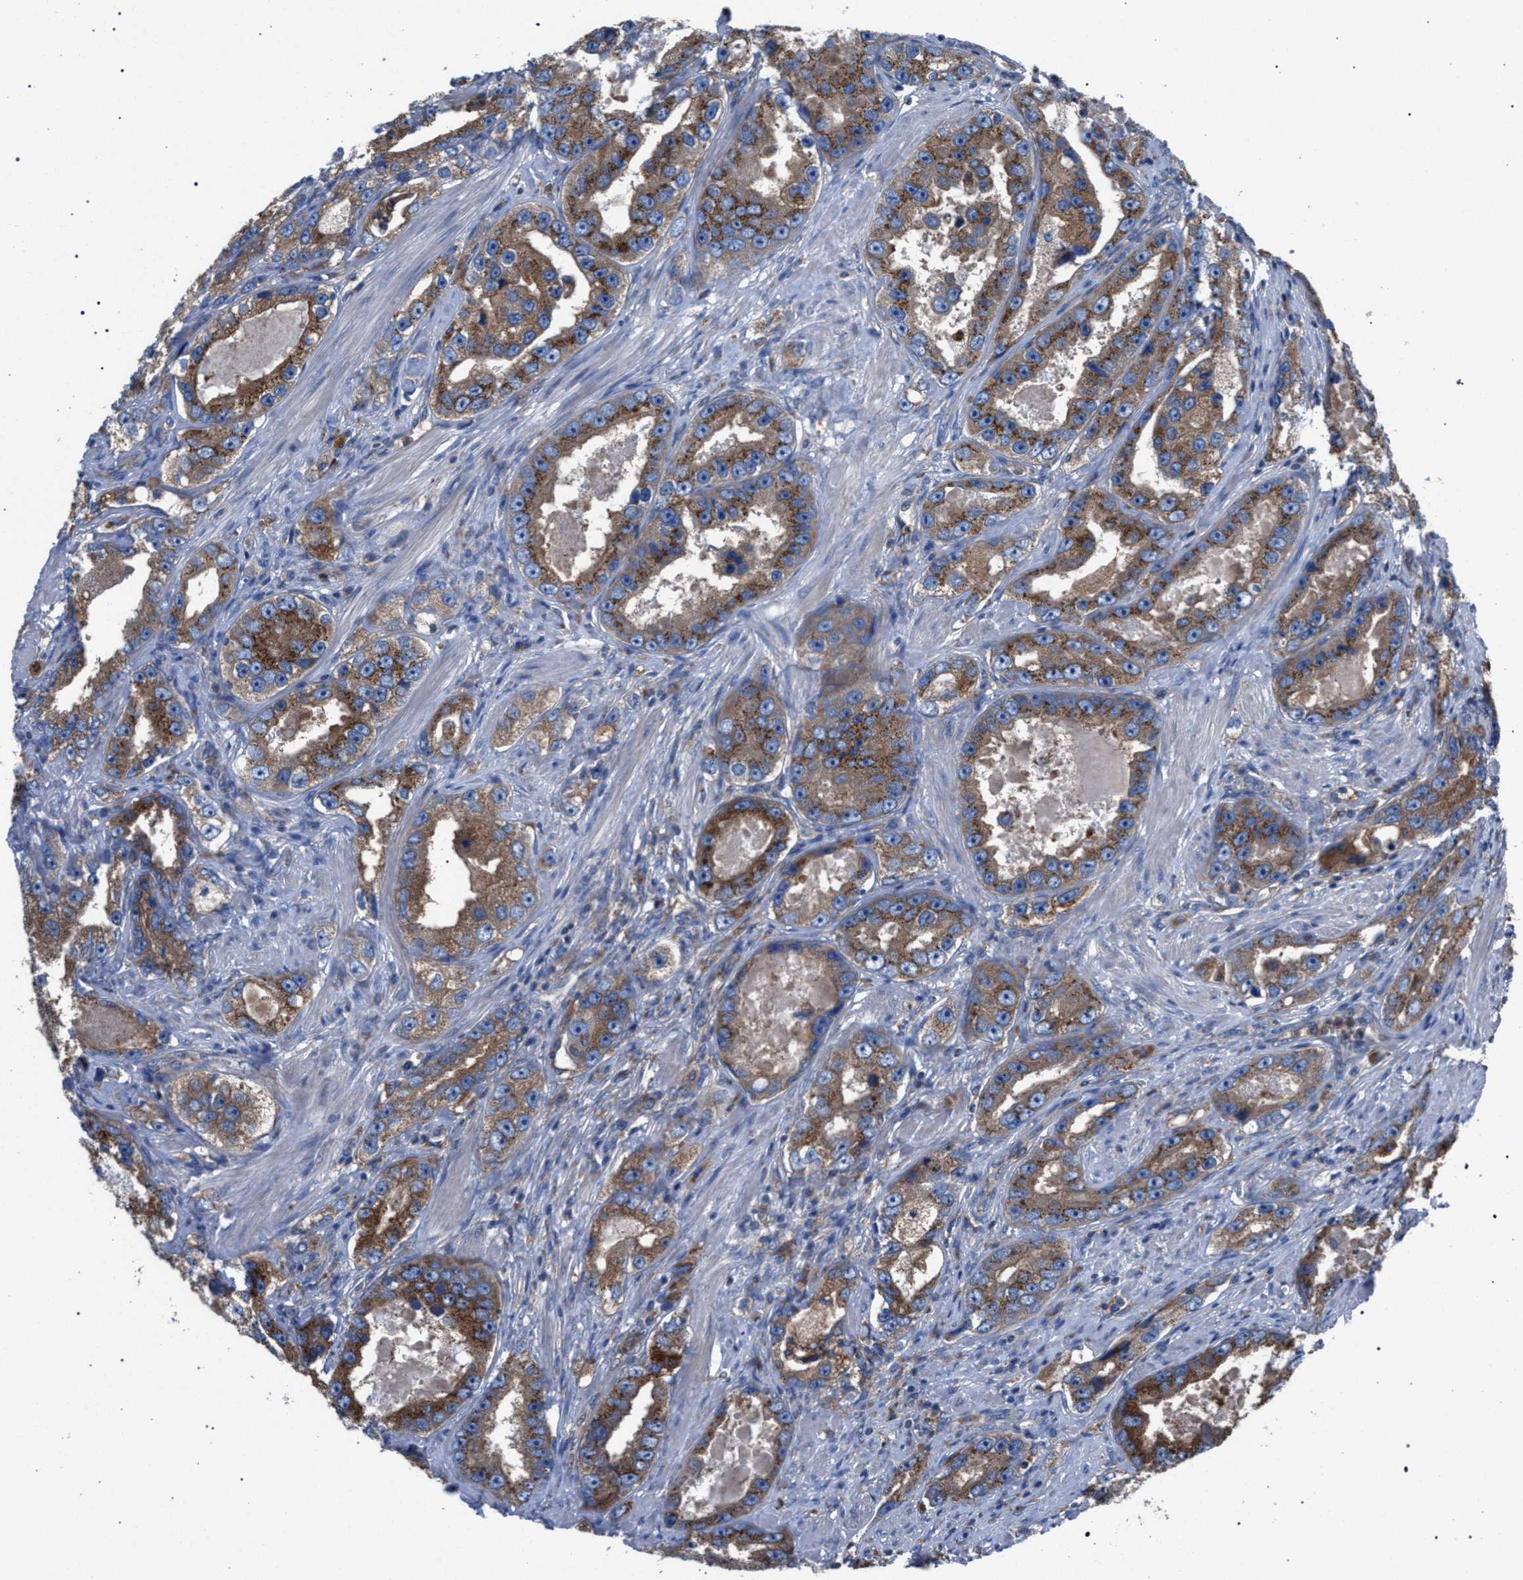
{"staining": {"intensity": "moderate", "quantity": ">75%", "location": "cytoplasmic/membranous"}, "tissue": "prostate cancer", "cell_type": "Tumor cells", "image_type": "cancer", "snomed": [{"axis": "morphology", "description": "Adenocarcinoma, High grade"}, {"axis": "topography", "description": "Prostate"}], "caption": "This image shows prostate cancer stained with IHC to label a protein in brown. The cytoplasmic/membranous of tumor cells show moderate positivity for the protein. Nuclei are counter-stained blue.", "gene": "ATP6V0A1", "patient": {"sex": "male", "age": 63}}